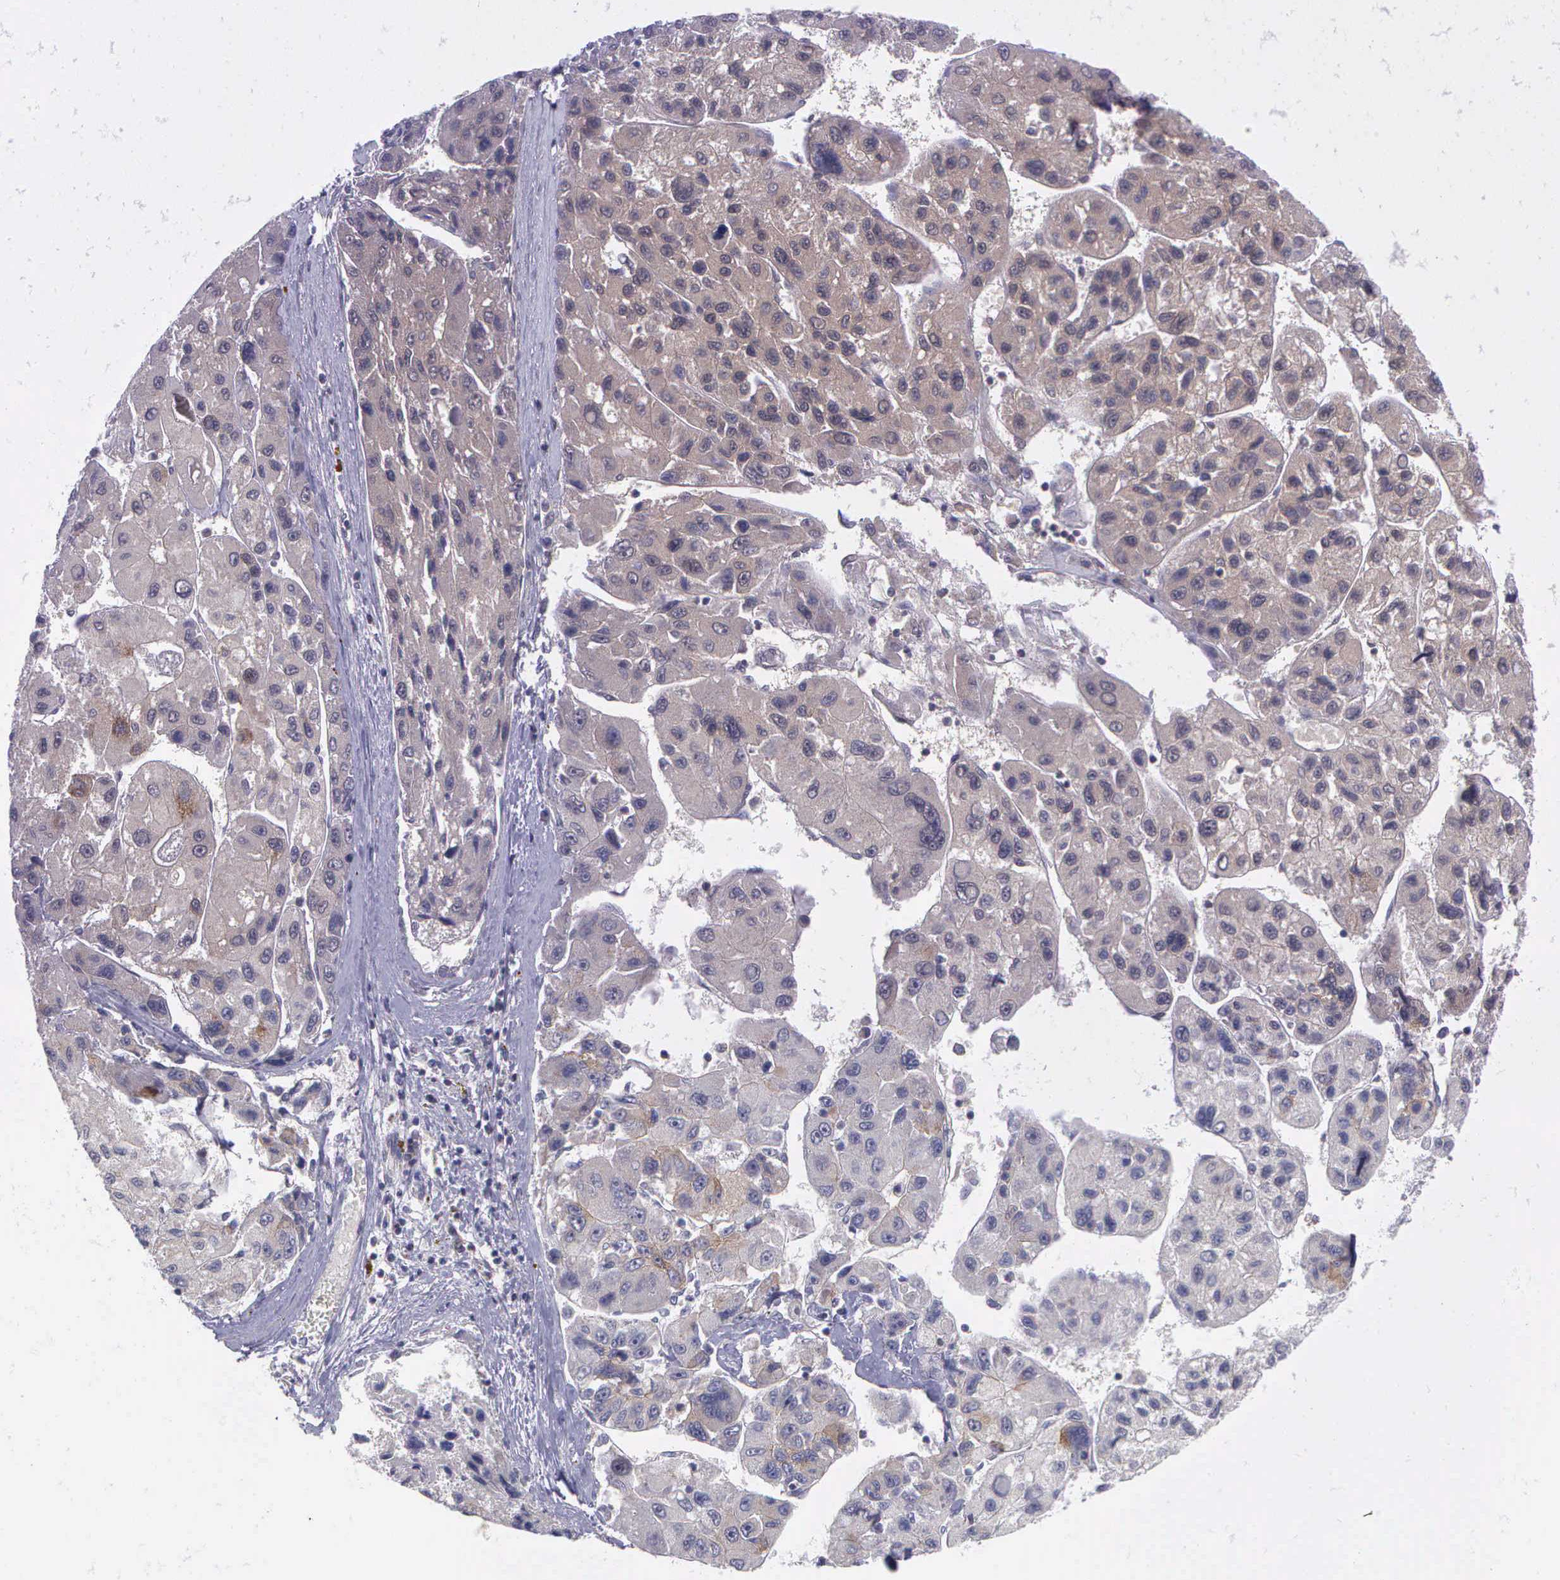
{"staining": {"intensity": "weak", "quantity": "25%-75%", "location": "cytoplasmic/membranous"}, "tissue": "liver cancer", "cell_type": "Tumor cells", "image_type": "cancer", "snomed": [{"axis": "morphology", "description": "Carcinoma, Hepatocellular, NOS"}, {"axis": "topography", "description": "Liver"}], "caption": "Immunohistochemistry (IHC) (DAB (3,3'-diaminobenzidine)) staining of human liver hepatocellular carcinoma exhibits weak cytoplasmic/membranous protein staining in about 25%-75% of tumor cells.", "gene": "MICAL3", "patient": {"sex": "male", "age": 64}}